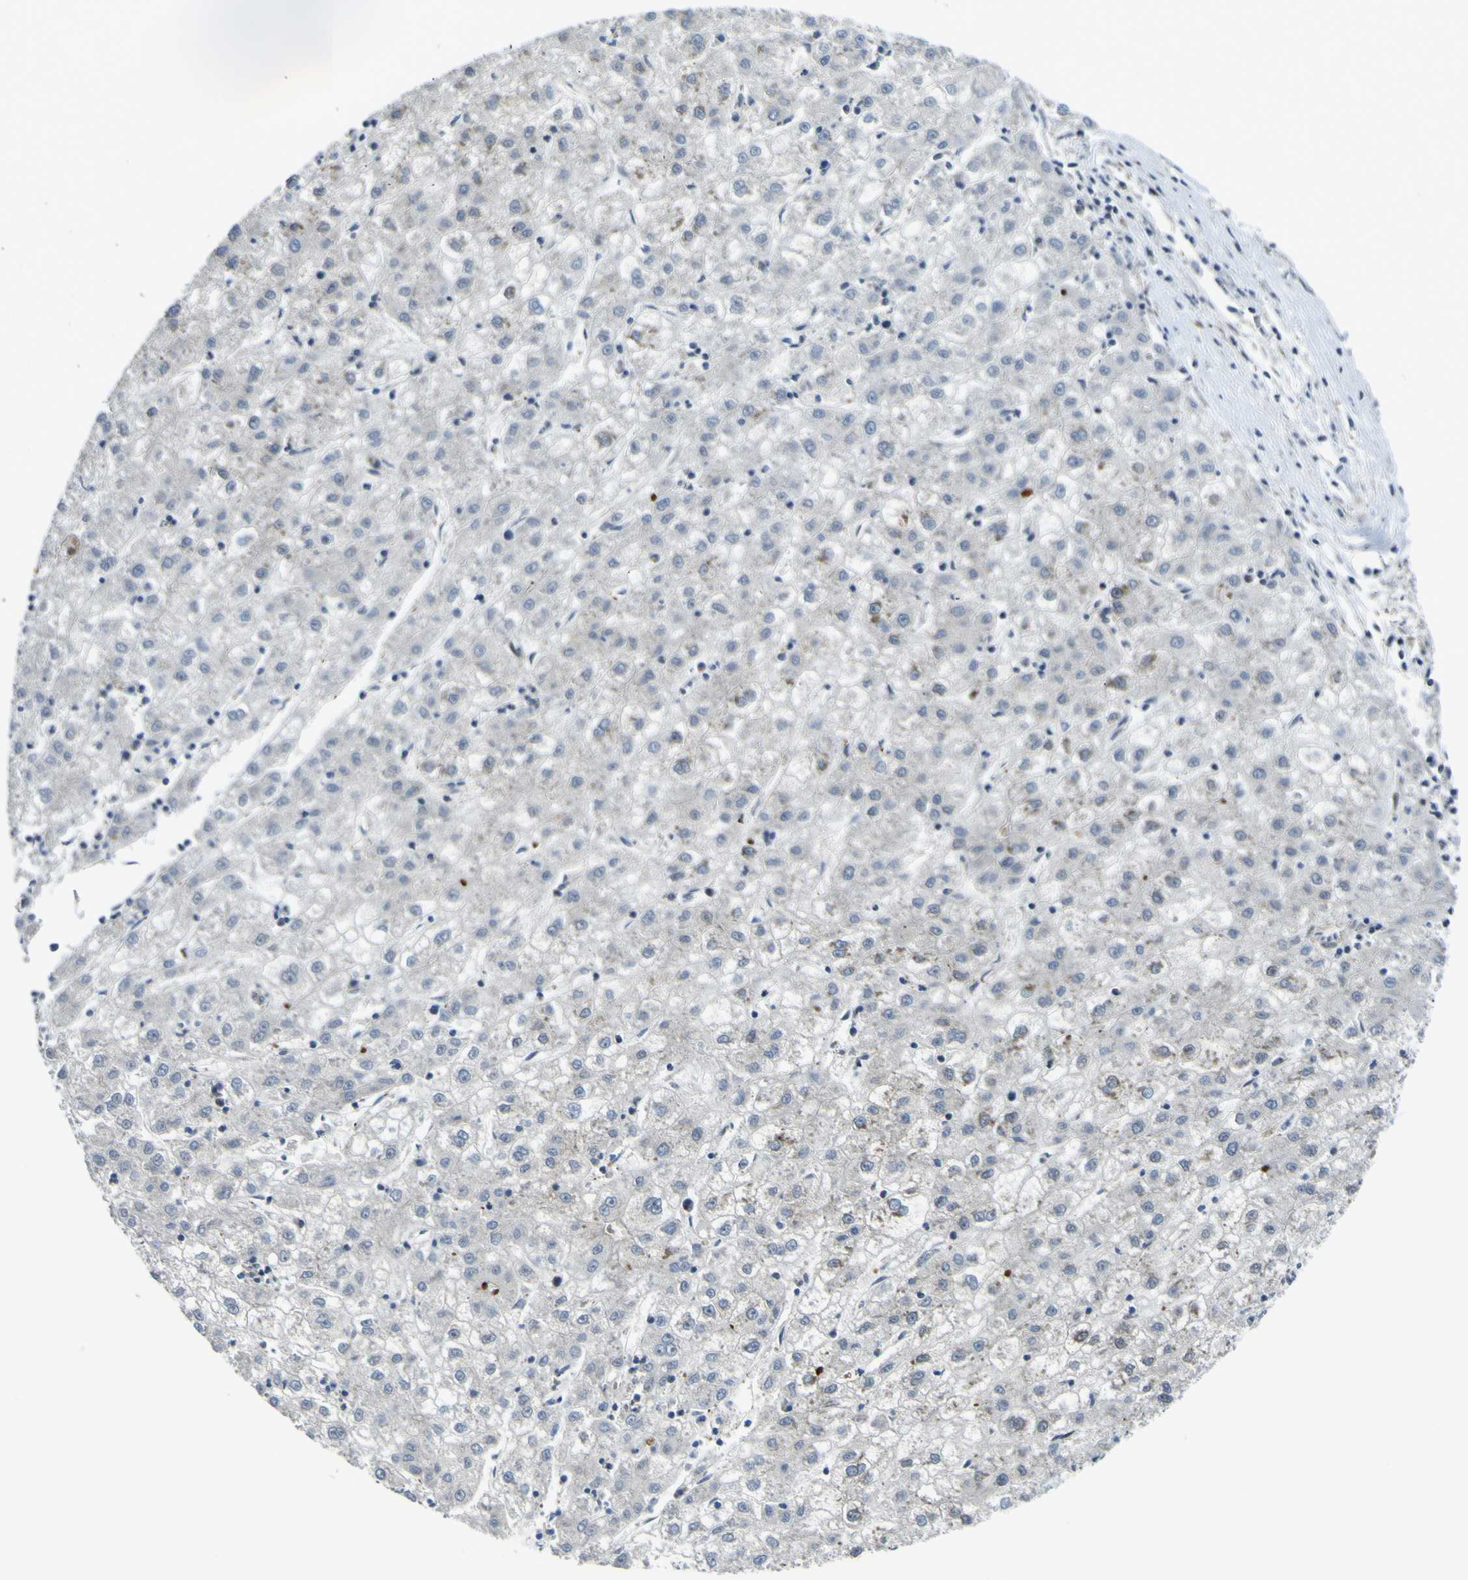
{"staining": {"intensity": "negative", "quantity": "none", "location": "none"}, "tissue": "liver cancer", "cell_type": "Tumor cells", "image_type": "cancer", "snomed": [{"axis": "morphology", "description": "Carcinoma, Hepatocellular, NOS"}, {"axis": "topography", "description": "Liver"}], "caption": "Immunohistochemistry histopathology image of human liver cancer (hepatocellular carcinoma) stained for a protein (brown), which displays no positivity in tumor cells. (DAB IHC with hematoxylin counter stain).", "gene": "KDM7A", "patient": {"sex": "male", "age": 72}}